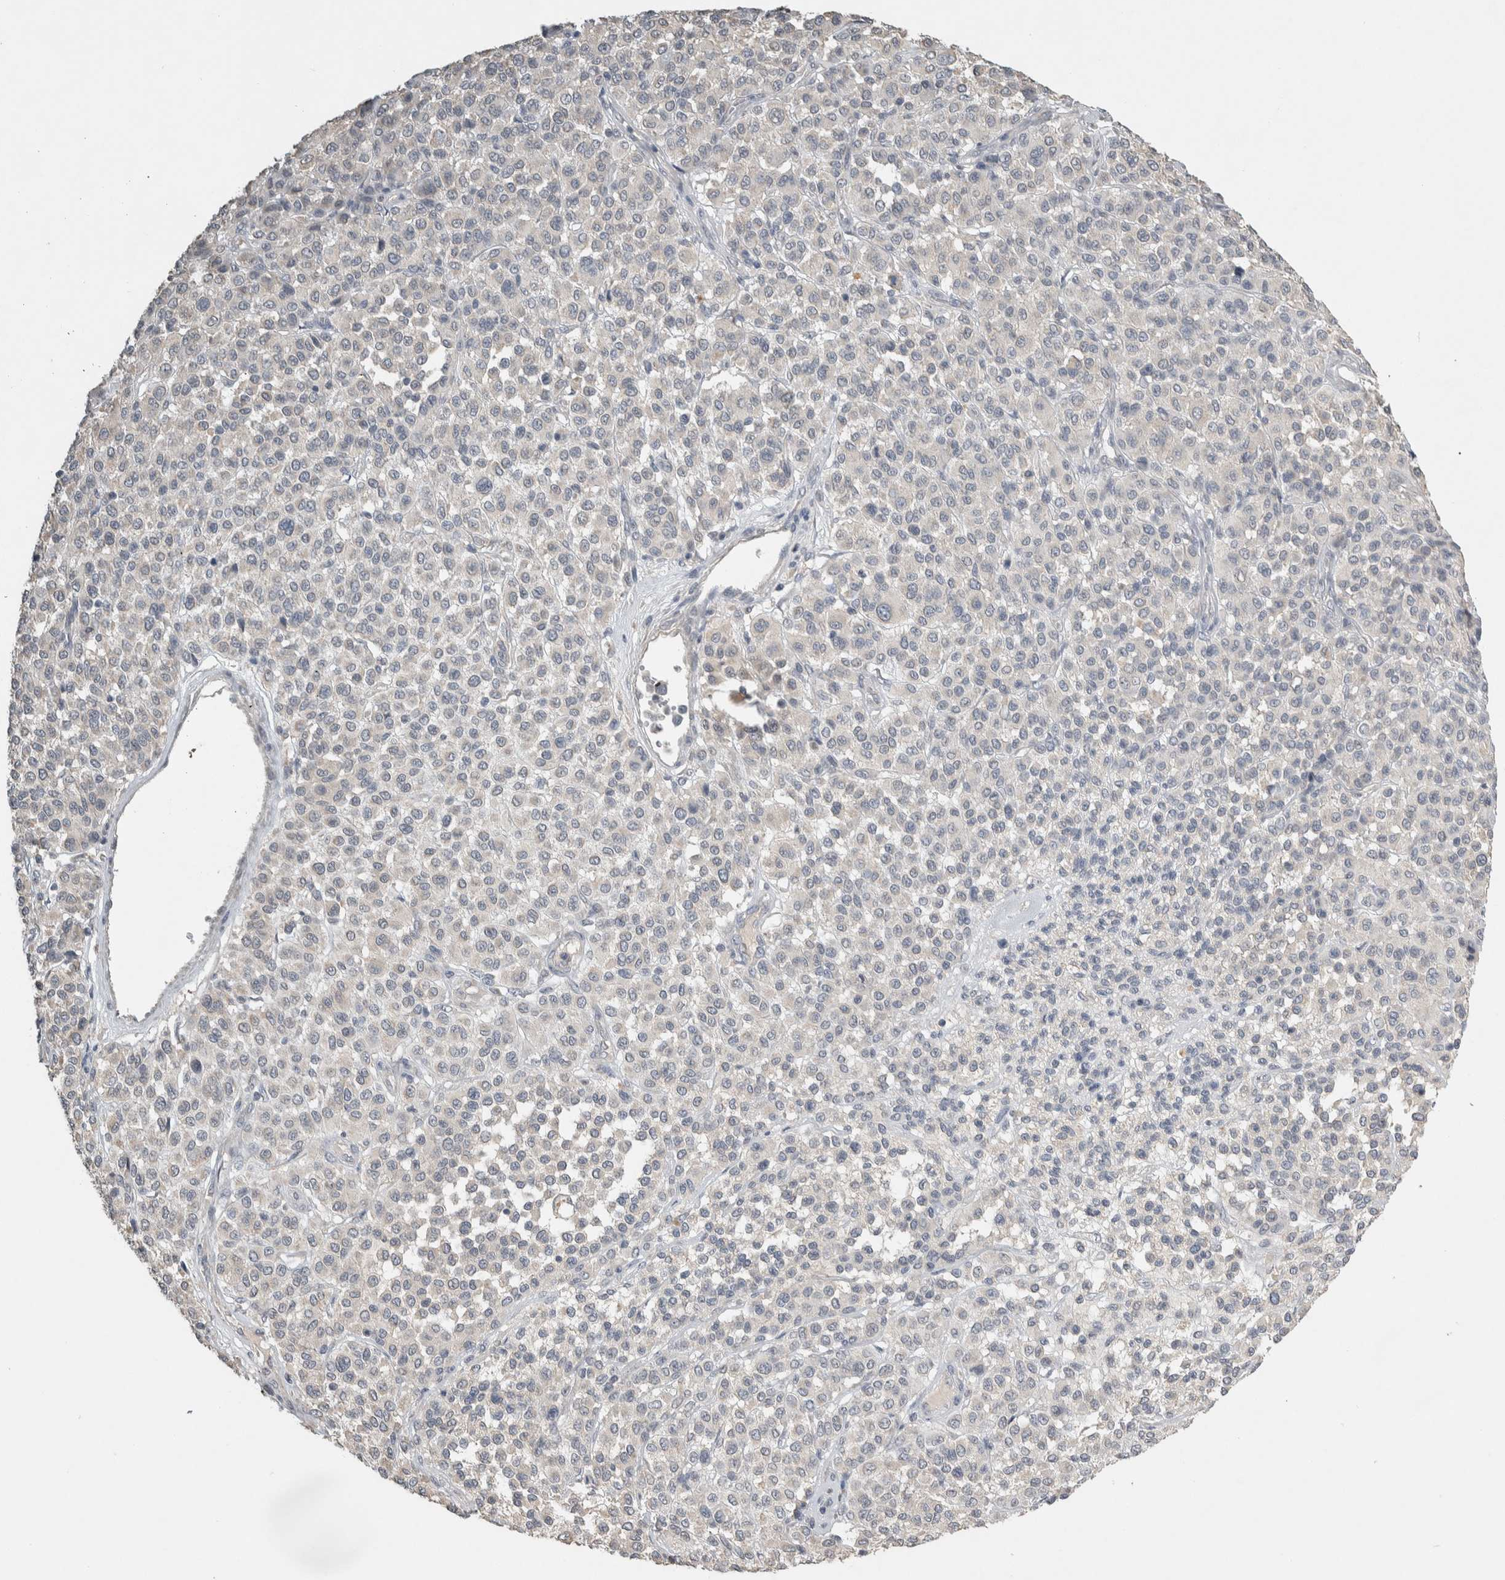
{"staining": {"intensity": "negative", "quantity": "none", "location": "none"}, "tissue": "melanoma", "cell_type": "Tumor cells", "image_type": "cancer", "snomed": [{"axis": "morphology", "description": "Malignant melanoma, Metastatic site"}, {"axis": "topography", "description": "Pancreas"}], "caption": "IHC of malignant melanoma (metastatic site) exhibits no expression in tumor cells. The staining is performed using DAB brown chromogen with nuclei counter-stained in using hematoxylin.", "gene": "EIF3H", "patient": {"sex": "female", "age": 30}}